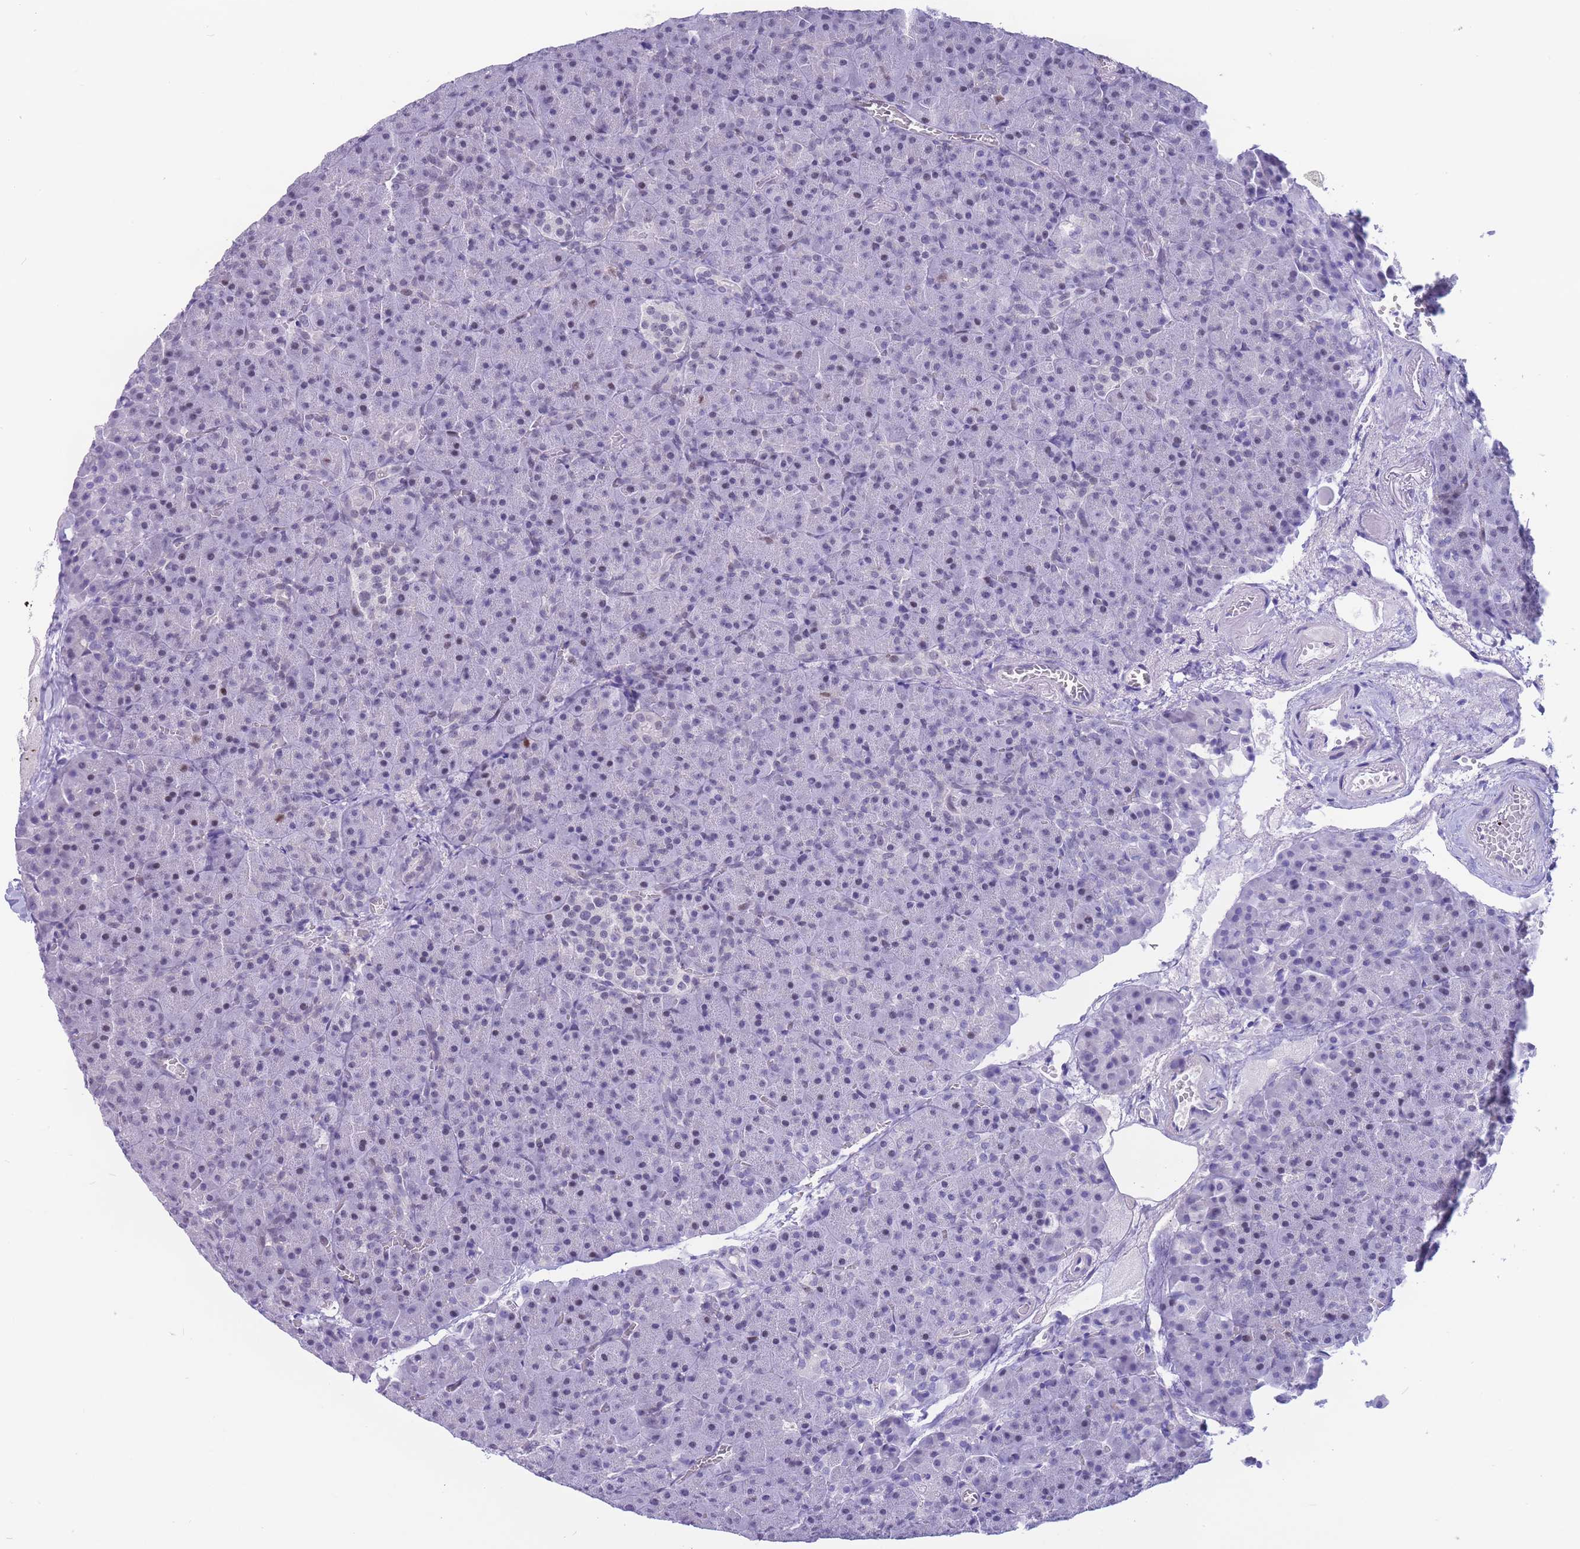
{"staining": {"intensity": "negative", "quantity": "none", "location": "none"}, "tissue": "pancreas", "cell_type": "Exocrine glandular cells", "image_type": "normal", "snomed": [{"axis": "morphology", "description": "Normal tissue, NOS"}, {"axis": "topography", "description": "Pancreas"}], "caption": "Photomicrograph shows no protein expression in exocrine glandular cells of normal pancreas. (DAB IHC with hematoxylin counter stain).", "gene": "NASP", "patient": {"sex": "female", "age": 74}}